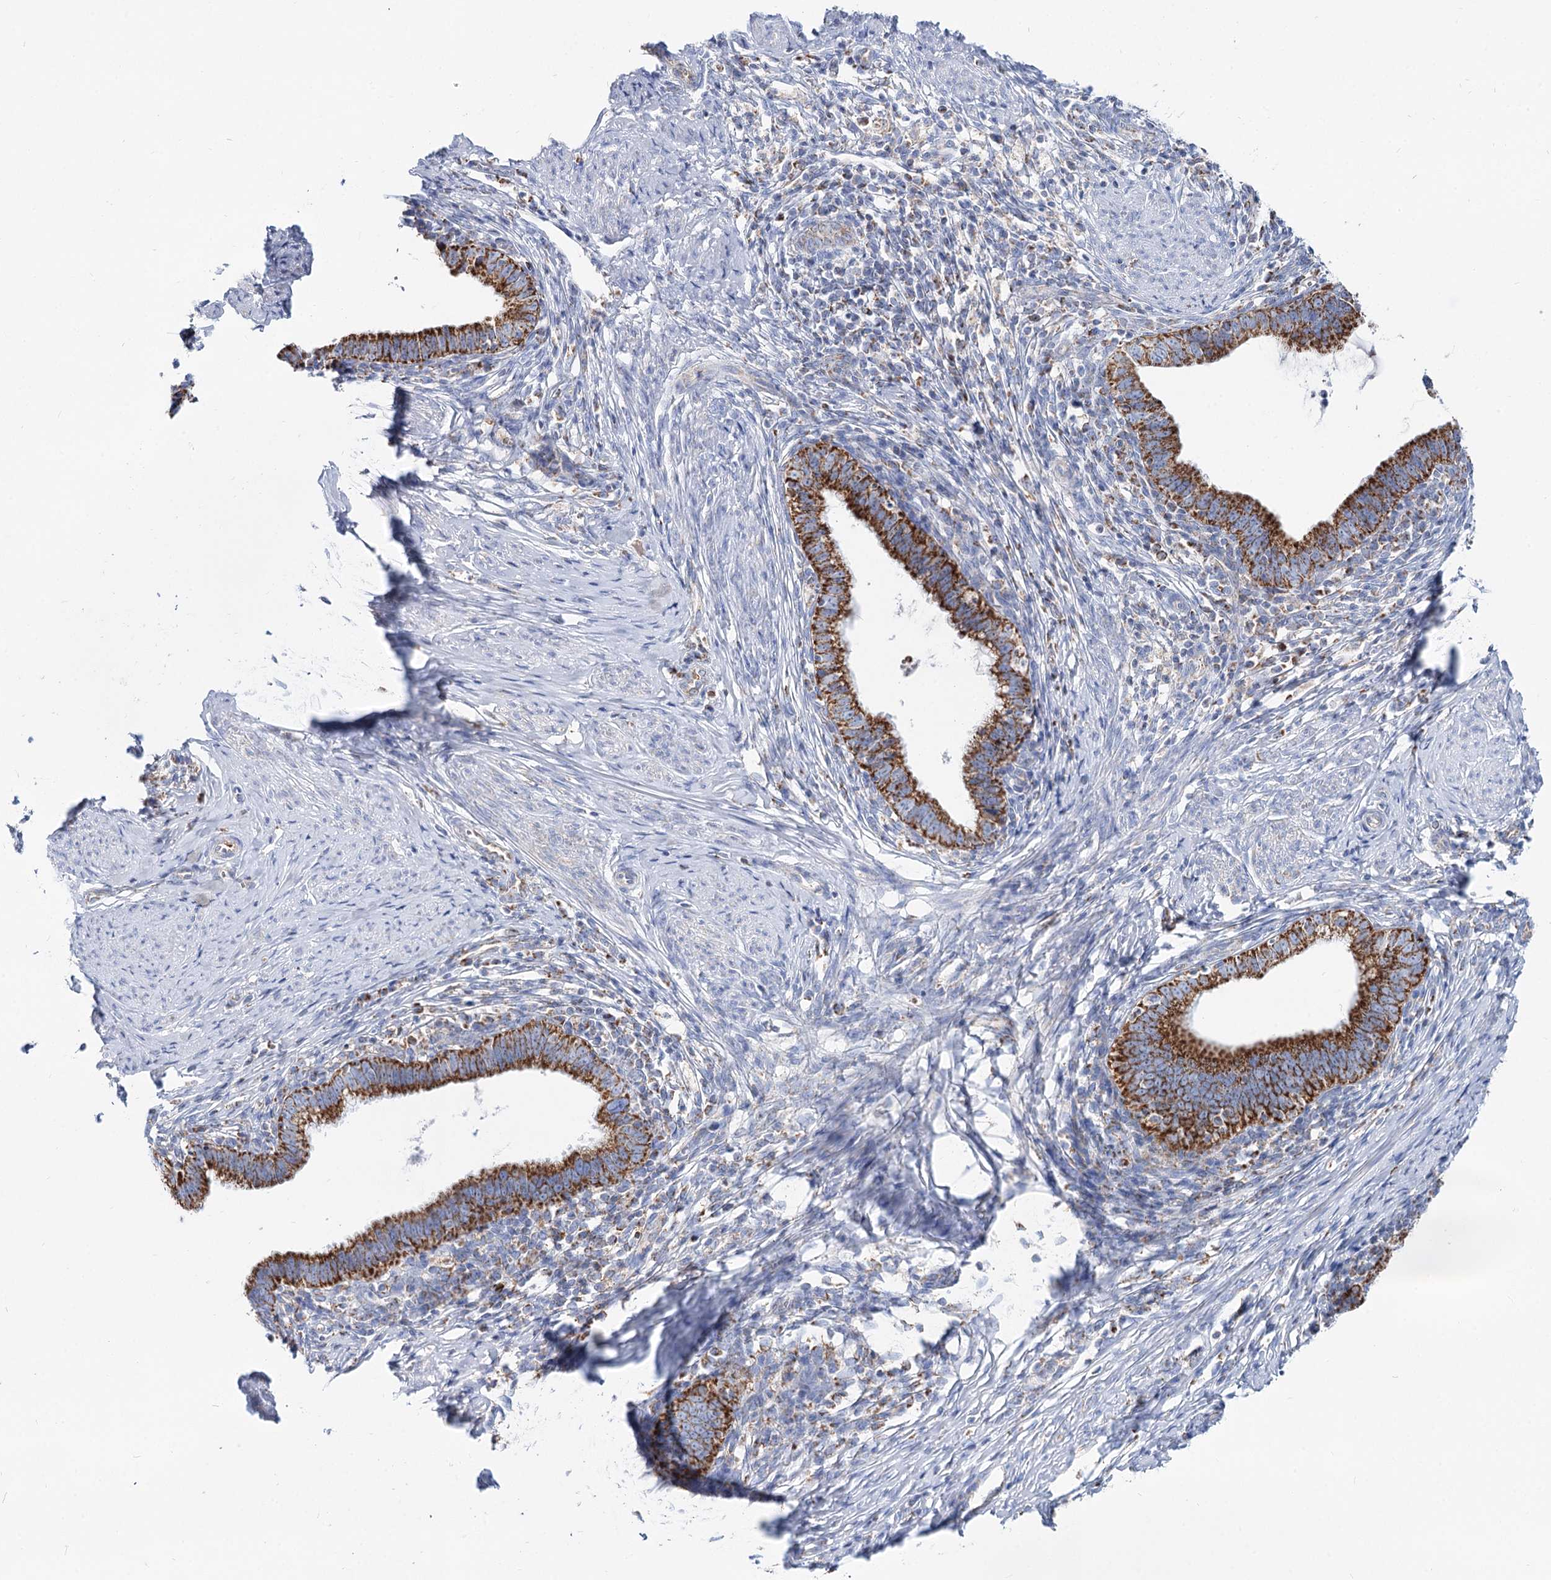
{"staining": {"intensity": "strong", "quantity": ">75%", "location": "cytoplasmic/membranous"}, "tissue": "cervical cancer", "cell_type": "Tumor cells", "image_type": "cancer", "snomed": [{"axis": "morphology", "description": "Adenocarcinoma, NOS"}, {"axis": "topography", "description": "Cervix"}], "caption": "Cervical adenocarcinoma stained with immunohistochemistry (IHC) exhibits strong cytoplasmic/membranous expression in approximately >75% of tumor cells. (brown staining indicates protein expression, while blue staining denotes nuclei).", "gene": "MCCC2", "patient": {"sex": "female", "age": 36}}